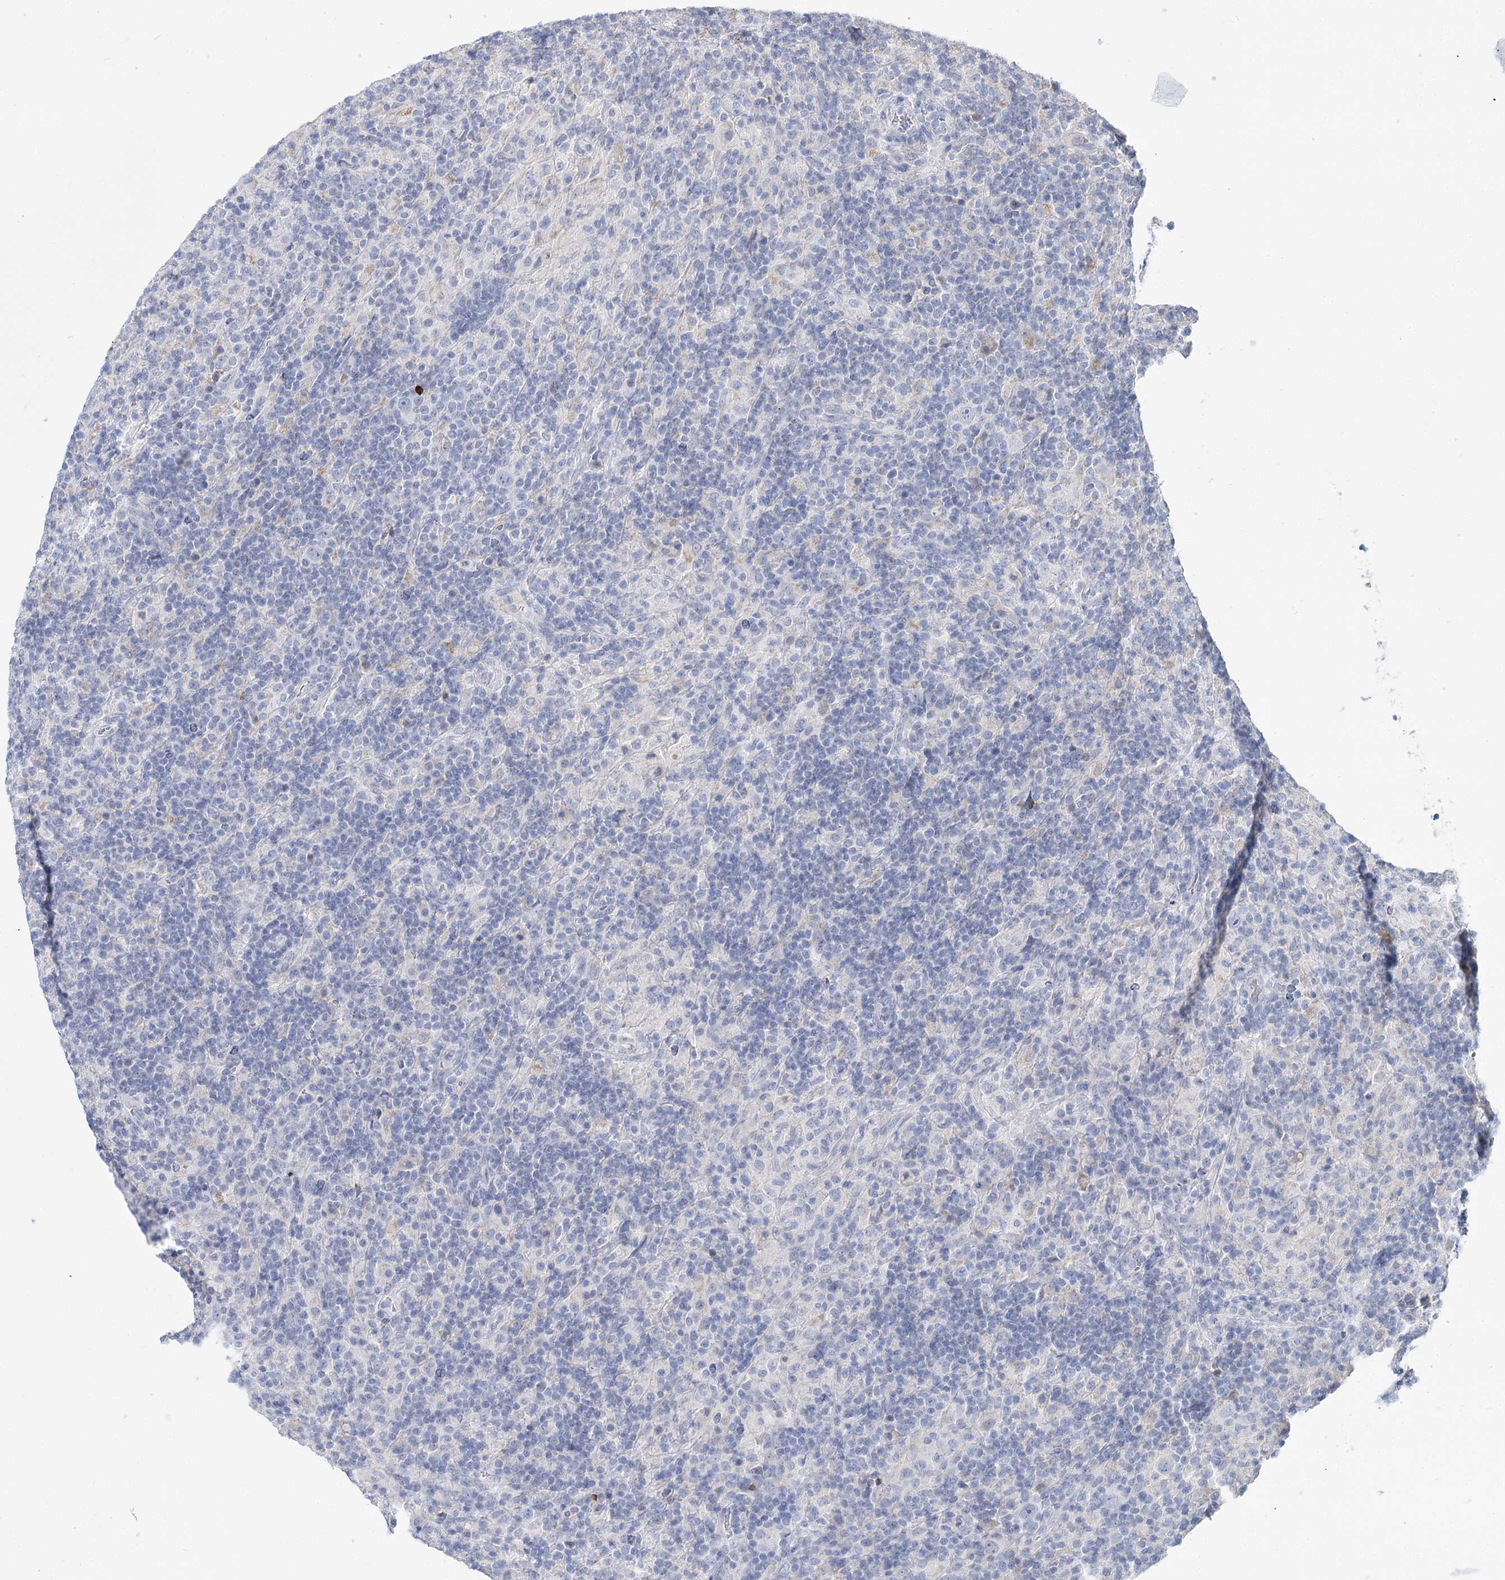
{"staining": {"intensity": "negative", "quantity": "none", "location": "none"}, "tissue": "lymphoma", "cell_type": "Tumor cells", "image_type": "cancer", "snomed": [{"axis": "morphology", "description": "Hodgkin's disease, NOS"}, {"axis": "topography", "description": "Lymph node"}], "caption": "Immunohistochemistry micrograph of neoplastic tissue: Hodgkin's disease stained with DAB displays no significant protein positivity in tumor cells.", "gene": "ARHGAP44", "patient": {"sex": "male", "age": 70}}